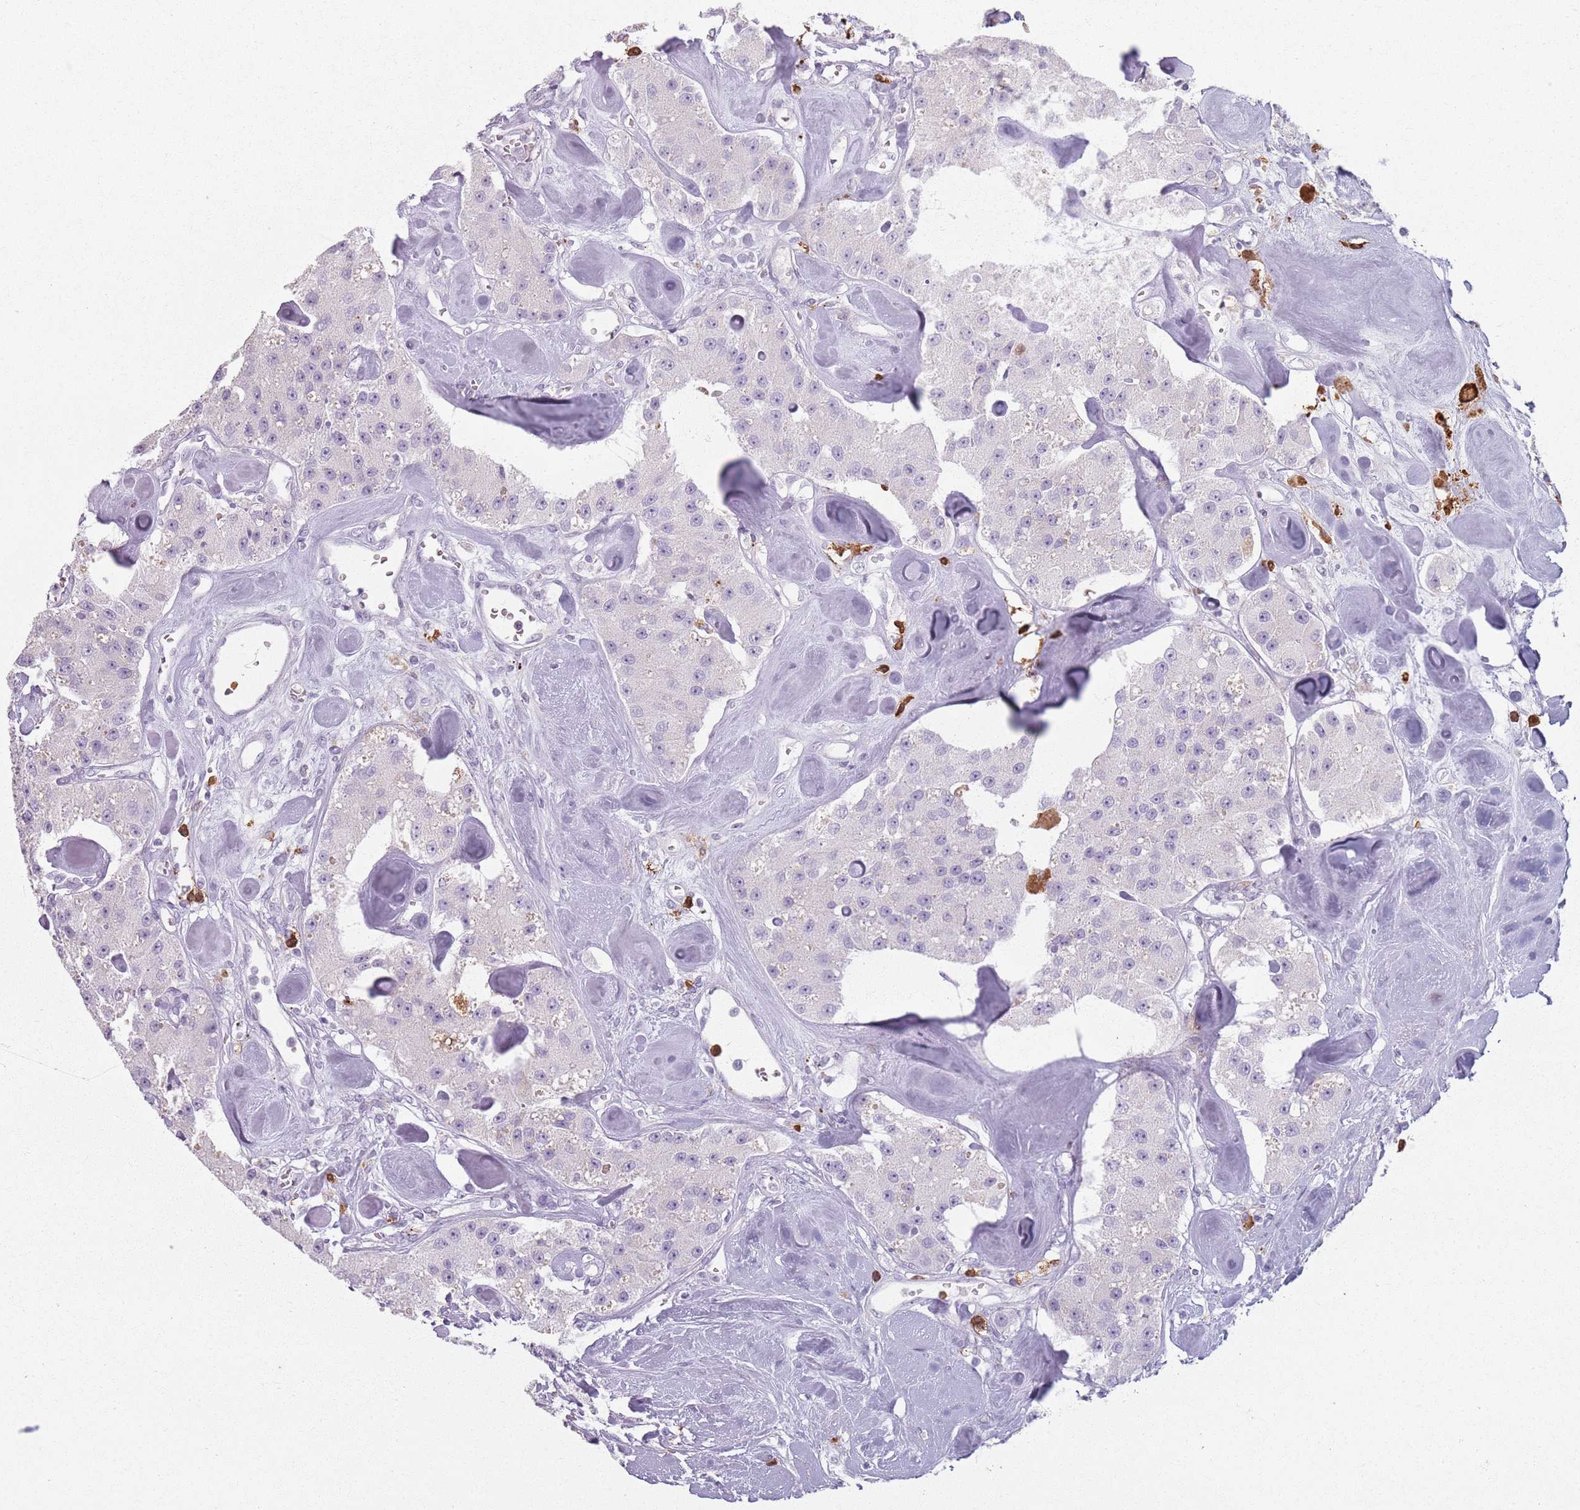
{"staining": {"intensity": "negative", "quantity": "none", "location": "none"}, "tissue": "carcinoid", "cell_type": "Tumor cells", "image_type": "cancer", "snomed": [{"axis": "morphology", "description": "Carcinoid, malignant, NOS"}, {"axis": "topography", "description": "Pancreas"}], "caption": "This is an immunohistochemistry histopathology image of human carcinoid. There is no expression in tumor cells.", "gene": "GDPGP1", "patient": {"sex": "male", "age": 41}}